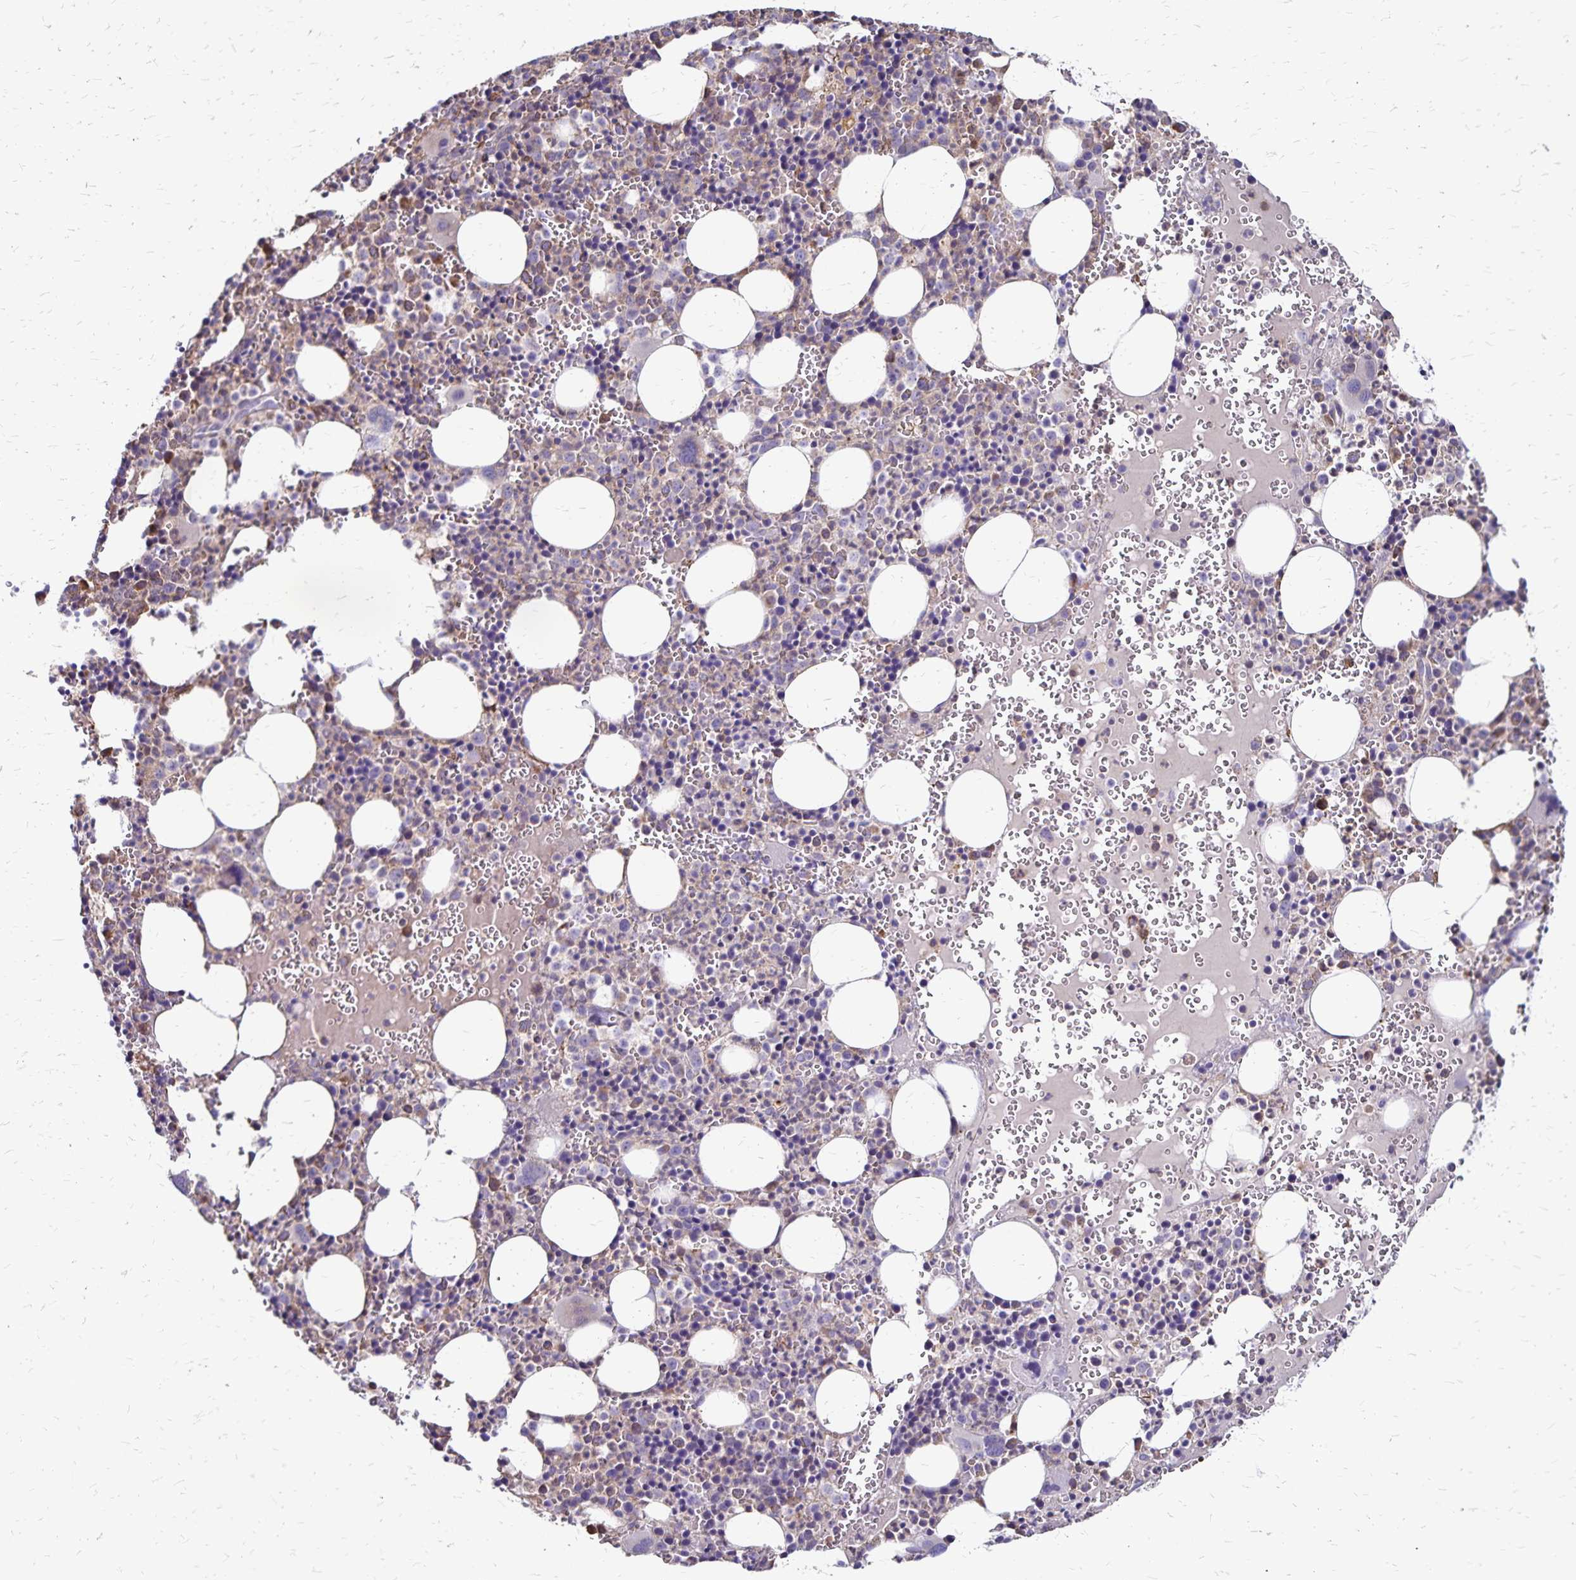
{"staining": {"intensity": "weak", "quantity": "25%-75%", "location": "cytoplasmic/membranous"}, "tissue": "bone marrow", "cell_type": "Hematopoietic cells", "image_type": "normal", "snomed": [{"axis": "morphology", "description": "Normal tissue, NOS"}, {"axis": "topography", "description": "Bone marrow"}], "caption": "IHC staining of benign bone marrow, which demonstrates low levels of weak cytoplasmic/membranous expression in about 25%-75% of hematopoietic cells indicating weak cytoplasmic/membranous protein expression. The staining was performed using DAB (3,3'-diaminobenzidine) (brown) for protein detection and nuclei were counterstained in hematoxylin (blue).", "gene": "NAGPA", "patient": {"sex": "male", "age": 63}}